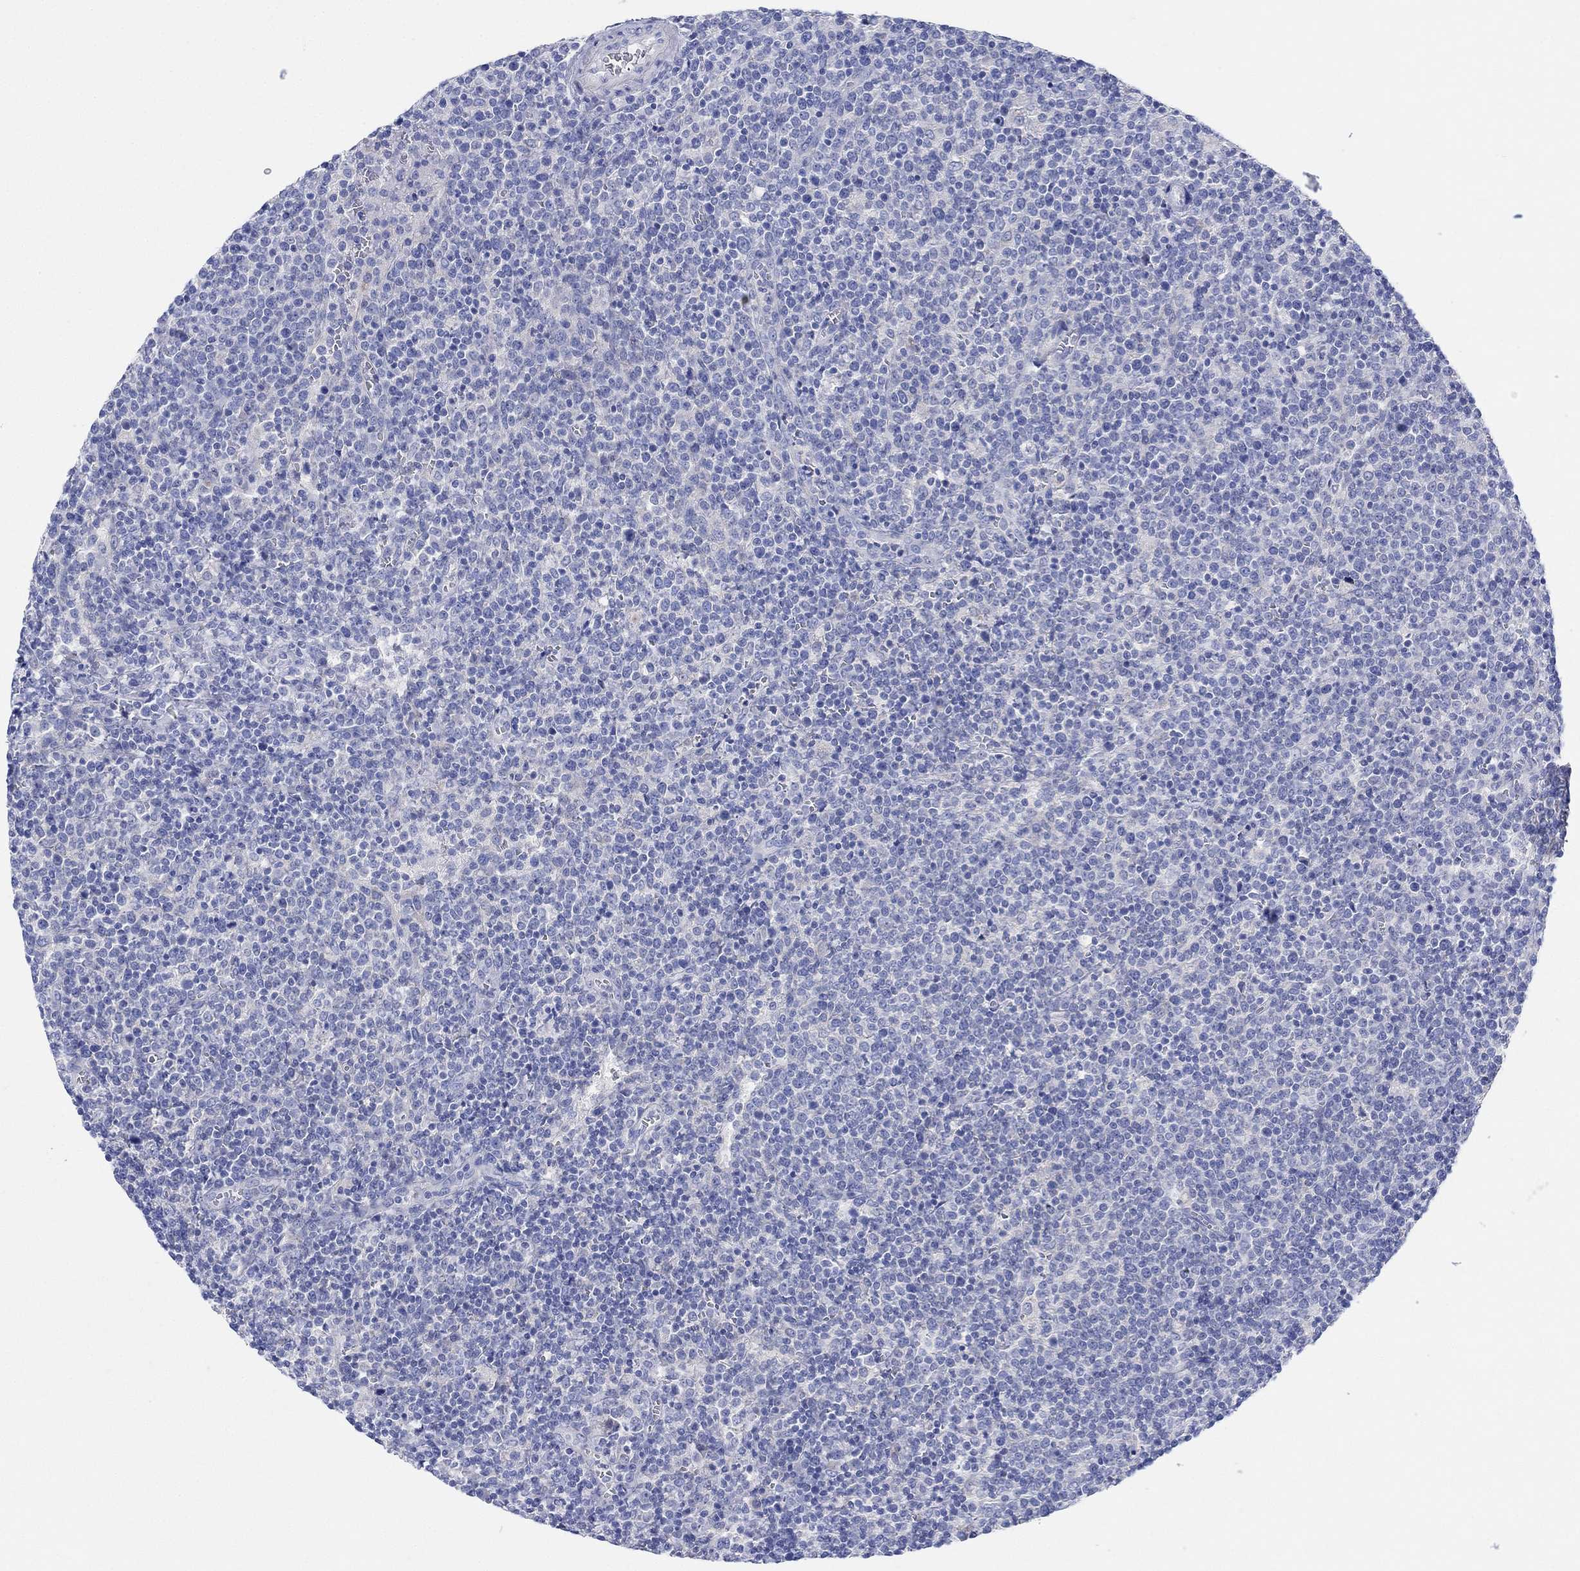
{"staining": {"intensity": "negative", "quantity": "none", "location": "none"}, "tissue": "lymphoma", "cell_type": "Tumor cells", "image_type": "cancer", "snomed": [{"axis": "morphology", "description": "Malignant lymphoma, non-Hodgkin's type, High grade"}, {"axis": "topography", "description": "Lymph node"}], "caption": "DAB immunohistochemical staining of high-grade malignant lymphoma, non-Hodgkin's type exhibits no significant staining in tumor cells.", "gene": "REEP6", "patient": {"sex": "male", "age": 61}}